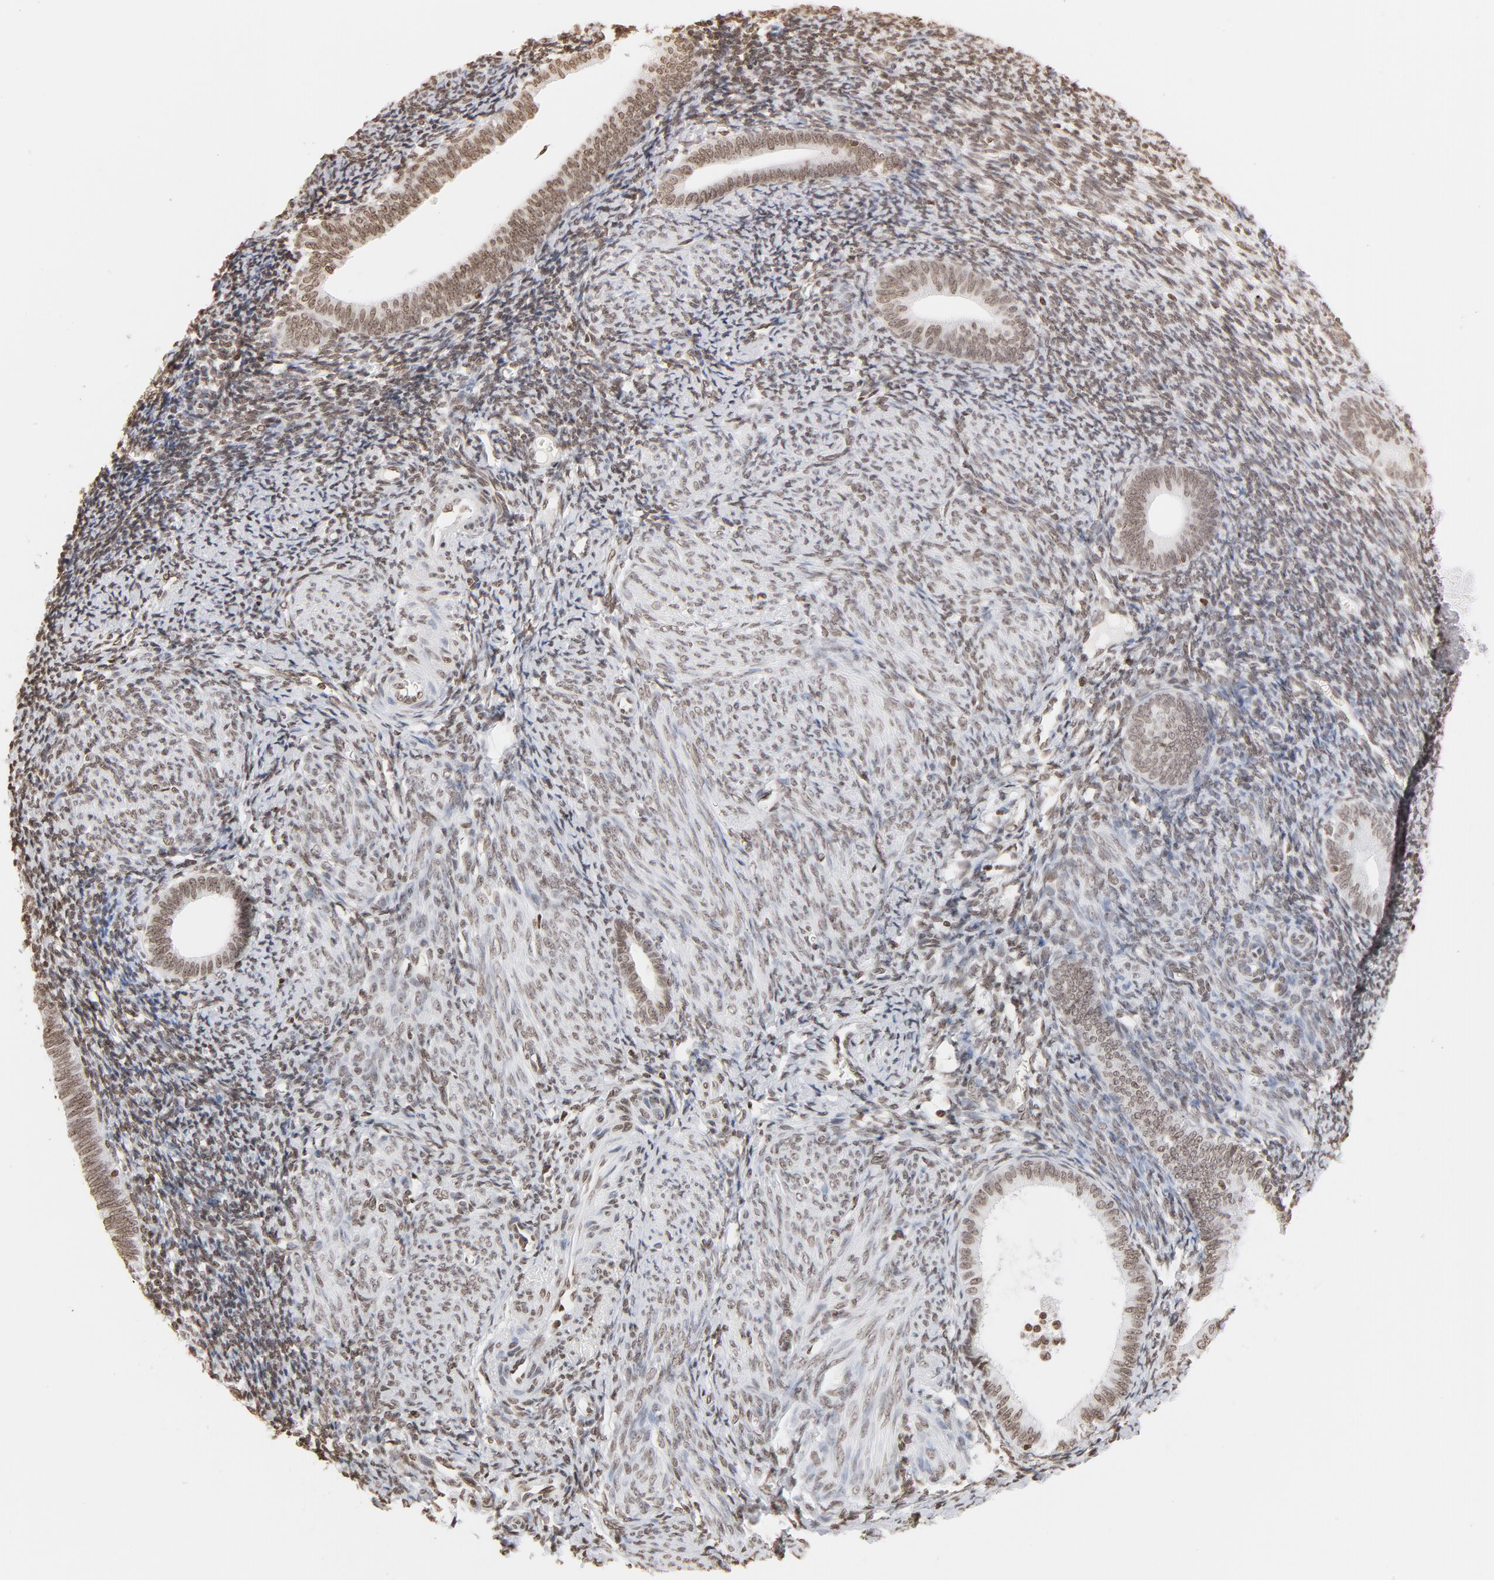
{"staining": {"intensity": "weak", "quantity": ">75%", "location": "nuclear"}, "tissue": "endometrium", "cell_type": "Cells in endometrial stroma", "image_type": "normal", "snomed": [{"axis": "morphology", "description": "Normal tissue, NOS"}, {"axis": "topography", "description": "Endometrium"}], "caption": "IHC histopathology image of benign human endometrium stained for a protein (brown), which displays low levels of weak nuclear staining in about >75% of cells in endometrial stroma.", "gene": "H2AC12", "patient": {"sex": "female", "age": 57}}